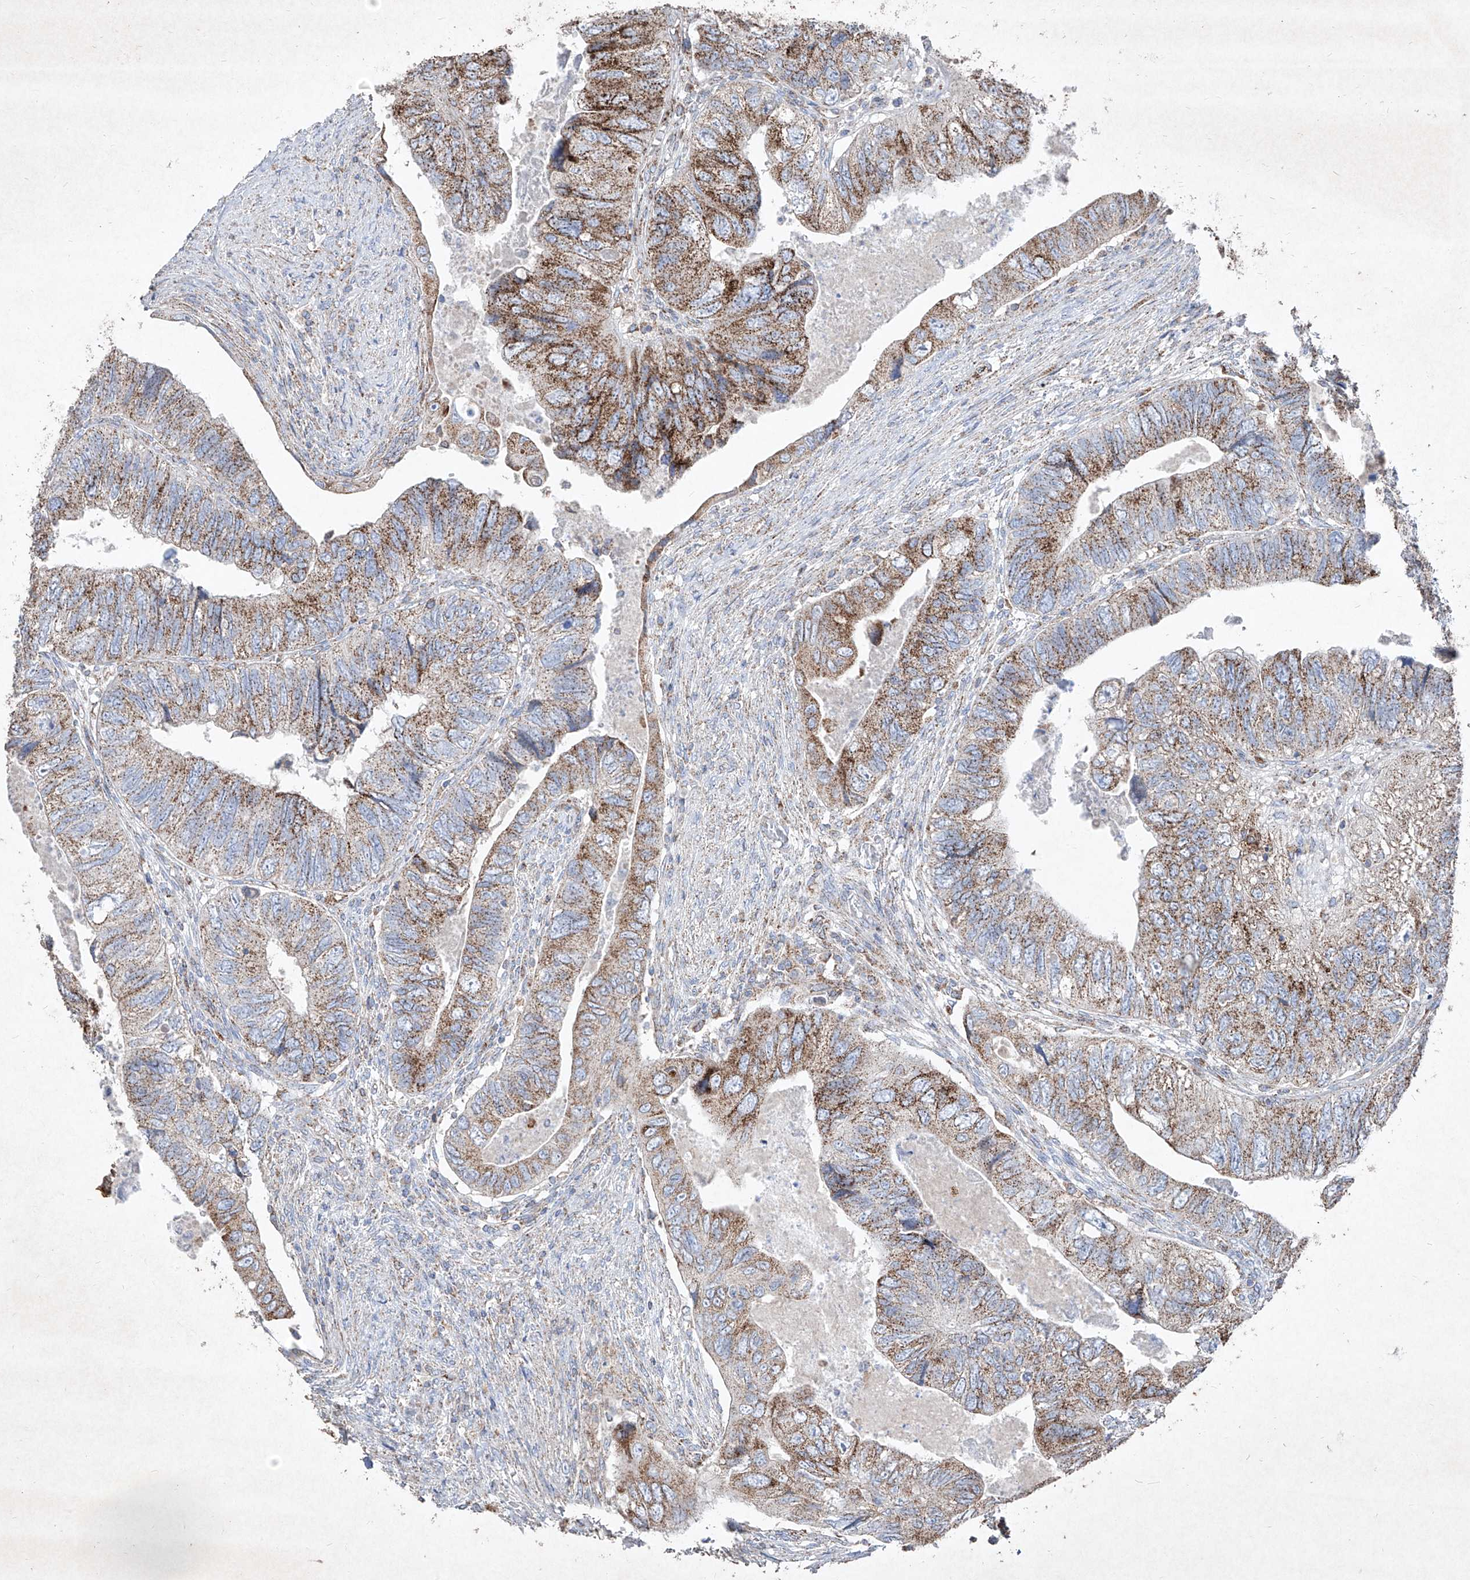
{"staining": {"intensity": "moderate", "quantity": ">75%", "location": "cytoplasmic/membranous"}, "tissue": "colorectal cancer", "cell_type": "Tumor cells", "image_type": "cancer", "snomed": [{"axis": "morphology", "description": "Adenocarcinoma, NOS"}, {"axis": "topography", "description": "Rectum"}], "caption": "IHC staining of colorectal adenocarcinoma, which displays medium levels of moderate cytoplasmic/membranous positivity in approximately >75% of tumor cells indicating moderate cytoplasmic/membranous protein positivity. The staining was performed using DAB (3,3'-diaminobenzidine) (brown) for protein detection and nuclei were counterstained in hematoxylin (blue).", "gene": "ABCD3", "patient": {"sex": "male", "age": 63}}